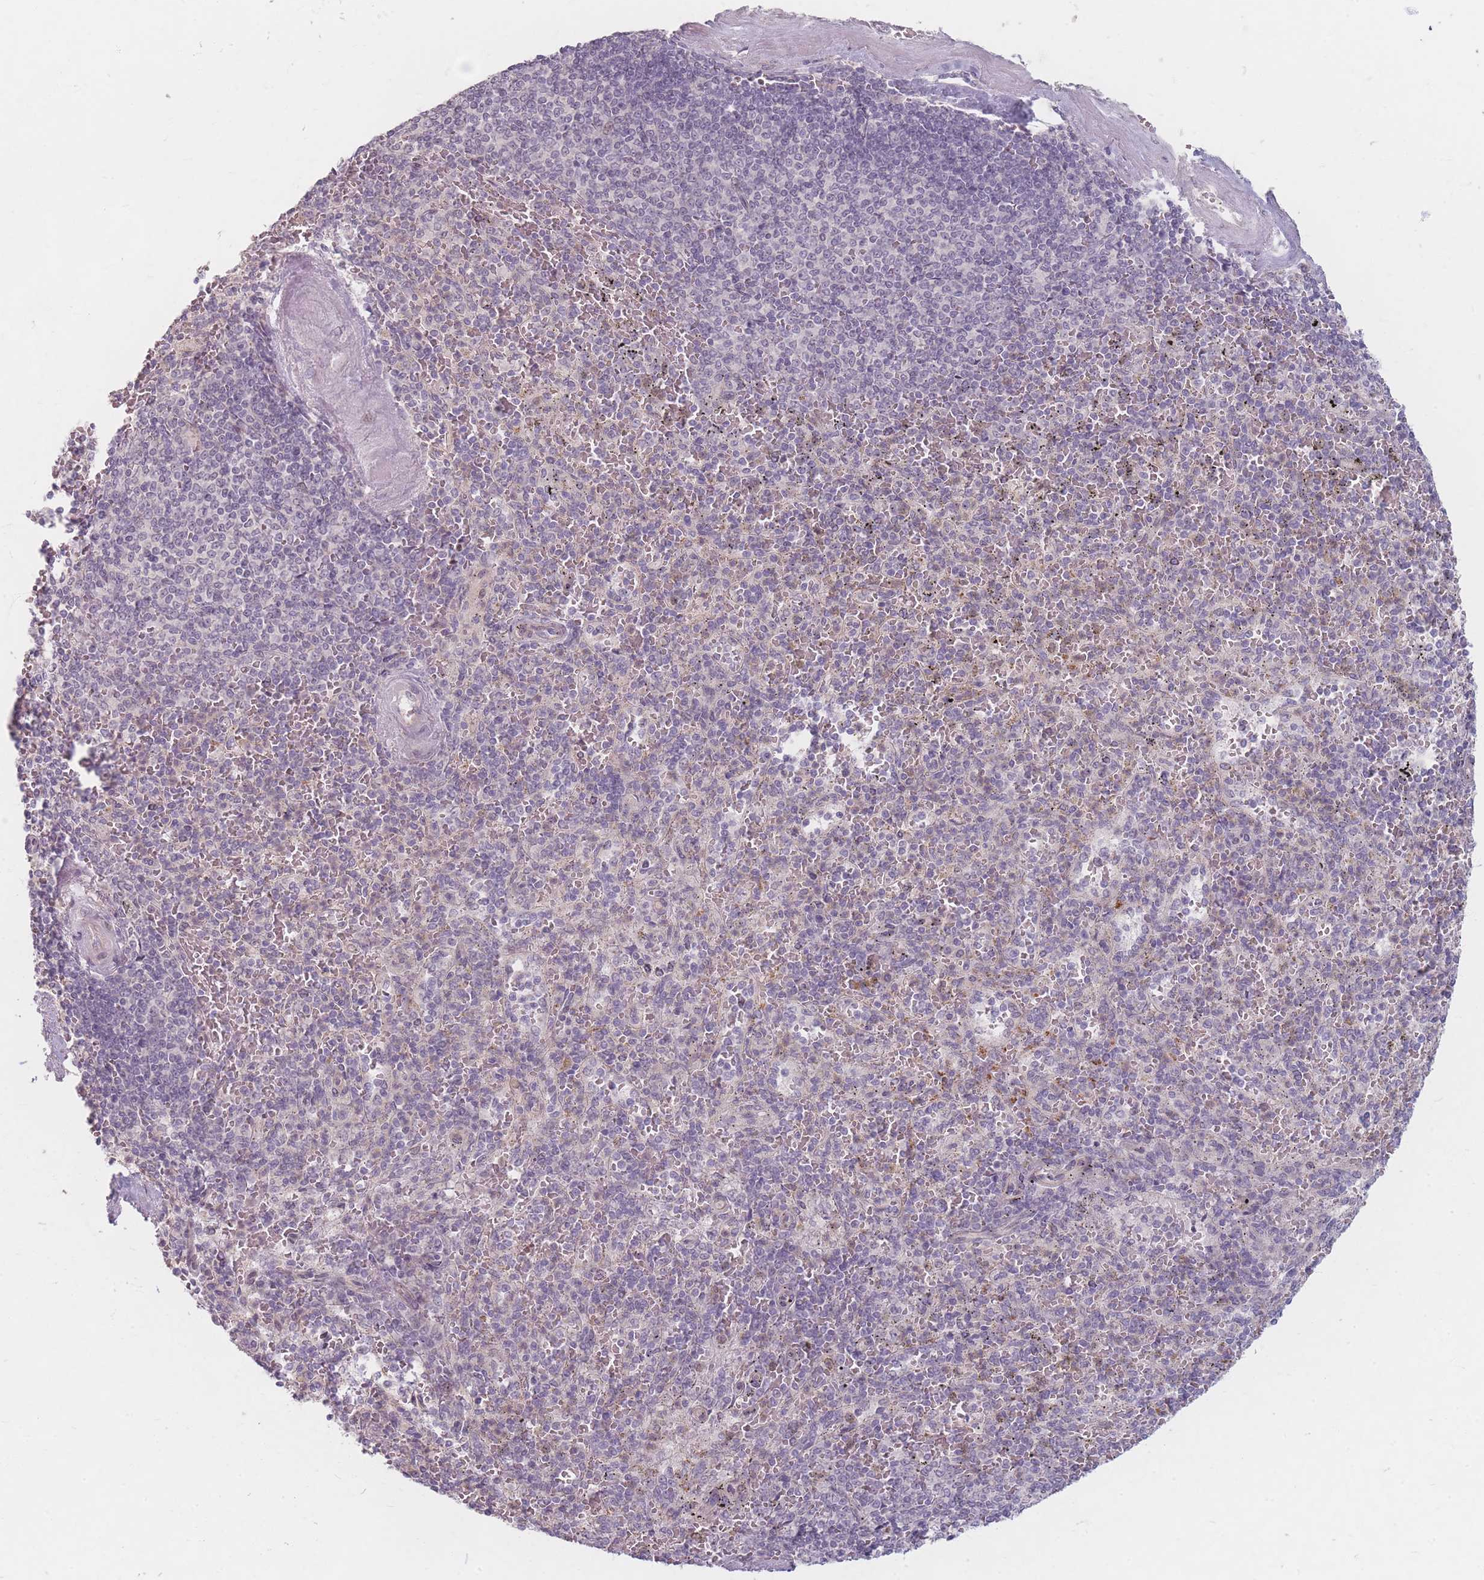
{"staining": {"intensity": "weak", "quantity": "<25%", "location": "cytoplasmic/membranous"}, "tissue": "spleen", "cell_type": "Cells in red pulp", "image_type": "normal", "snomed": [{"axis": "morphology", "description": "Normal tissue, NOS"}, {"axis": "topography", "description": "Spleen"}], "caption": "High magnification brightfield microscopy of normal spleen stained with DAB (brown) and counterstained with hematoxylin (blue): cells in red pulp show no significant expression.", "gene": "GABRA6", "patient": {"sex": "male", "age": 82}}